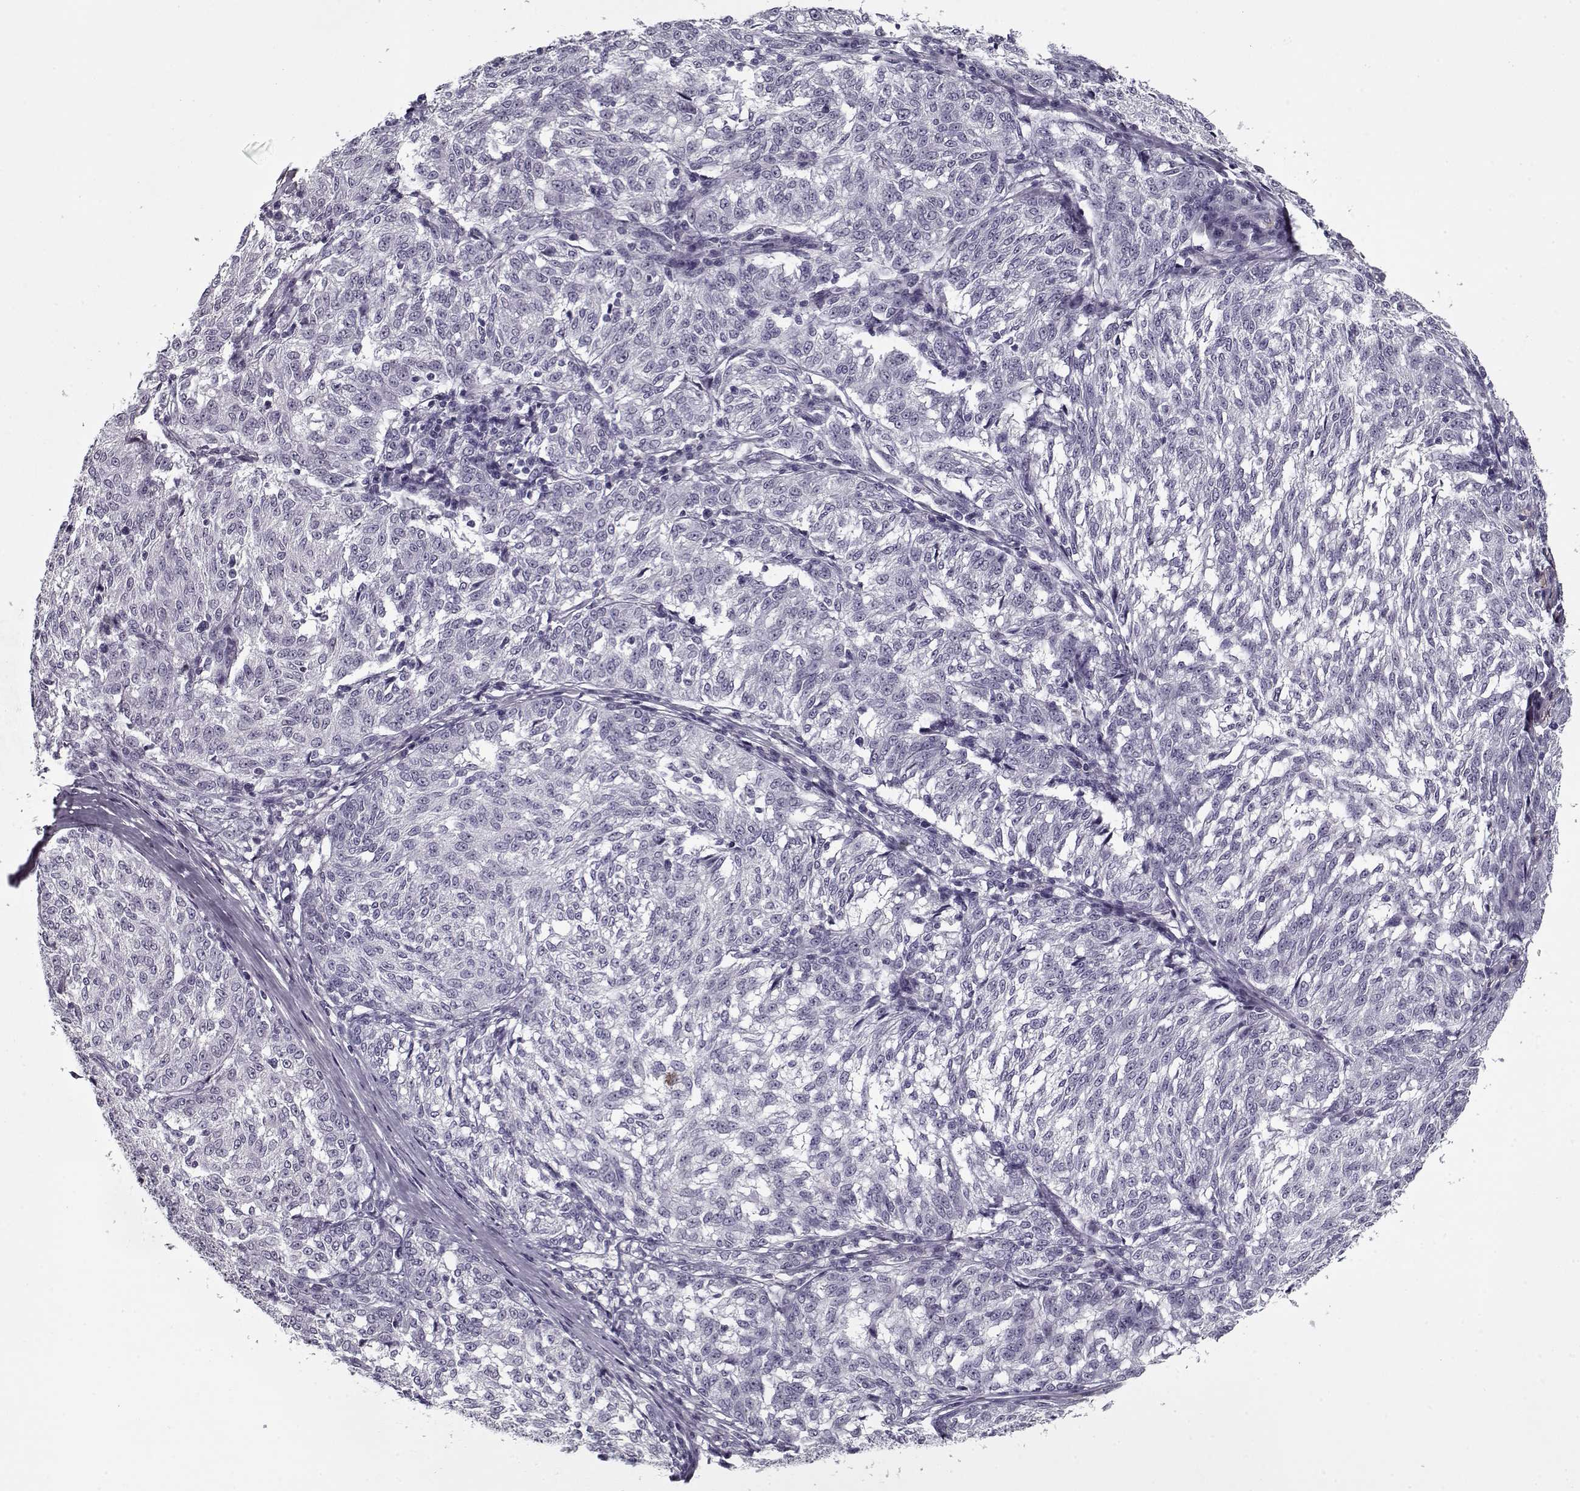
{"staining": {"intensity": "negative", "quantity": "none", "location": "none"}, "tissue": "melanoma", "cell_type": "Tumor cells", "image_type": "cancer", "snomed": [{"axis": "morphology", "description": "Malignant melanoma, NOS"}, {"axis": "topography", "description": "Skin"}], "caption": "Malignant melanoma was stained to show a protein in brown. There is no significant positivity in tumor cells. (IHC, brightfield microscopy, high magnification).", "gene": "RNF32", "patient": {"sex": "female", "age": 72}}